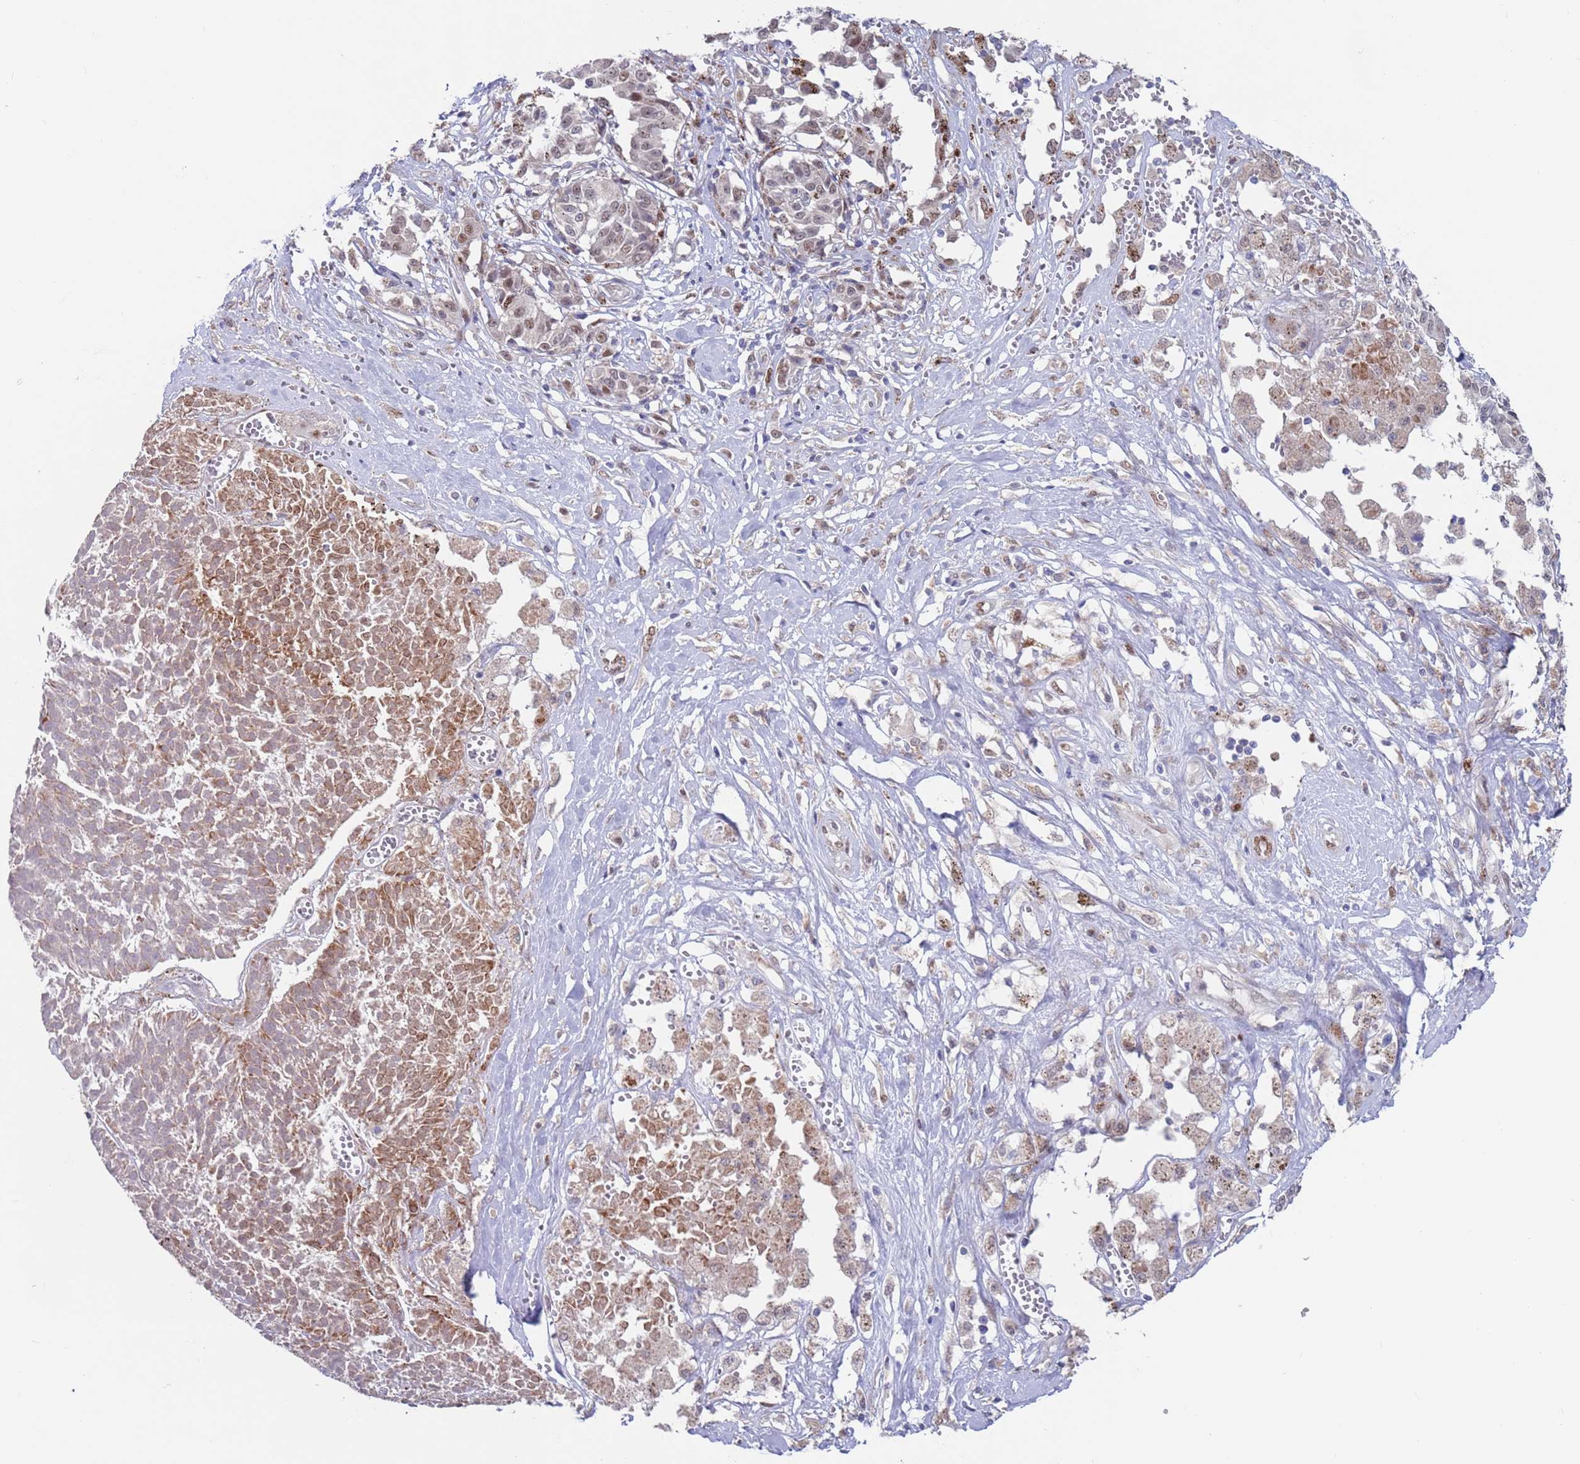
{"staining": {"intensity": "weak", "quantity": ">75%", "location": "nuclear"}, "tissue": "melanoma", "cell_type": "Tumor cells", "image_type": "cancer", "snomed": [{"axis": "morphology", "description": "Malignant melanoma, NOS"}, {"axis": "topography", "description": "Skin"}], "caption": "Malignant melanoma tissue reveals weak nuclear expression in approximately >75% of tumor cells, visualized by immunohistochemistry. The staining was performed using DAB to visualize the protein expression in brown, while the nuclei were stained in blue with hematoxylin (Magnification: 20x).", "gene": "FBXO27", "patient": {"sex": "female", "age": 72}}